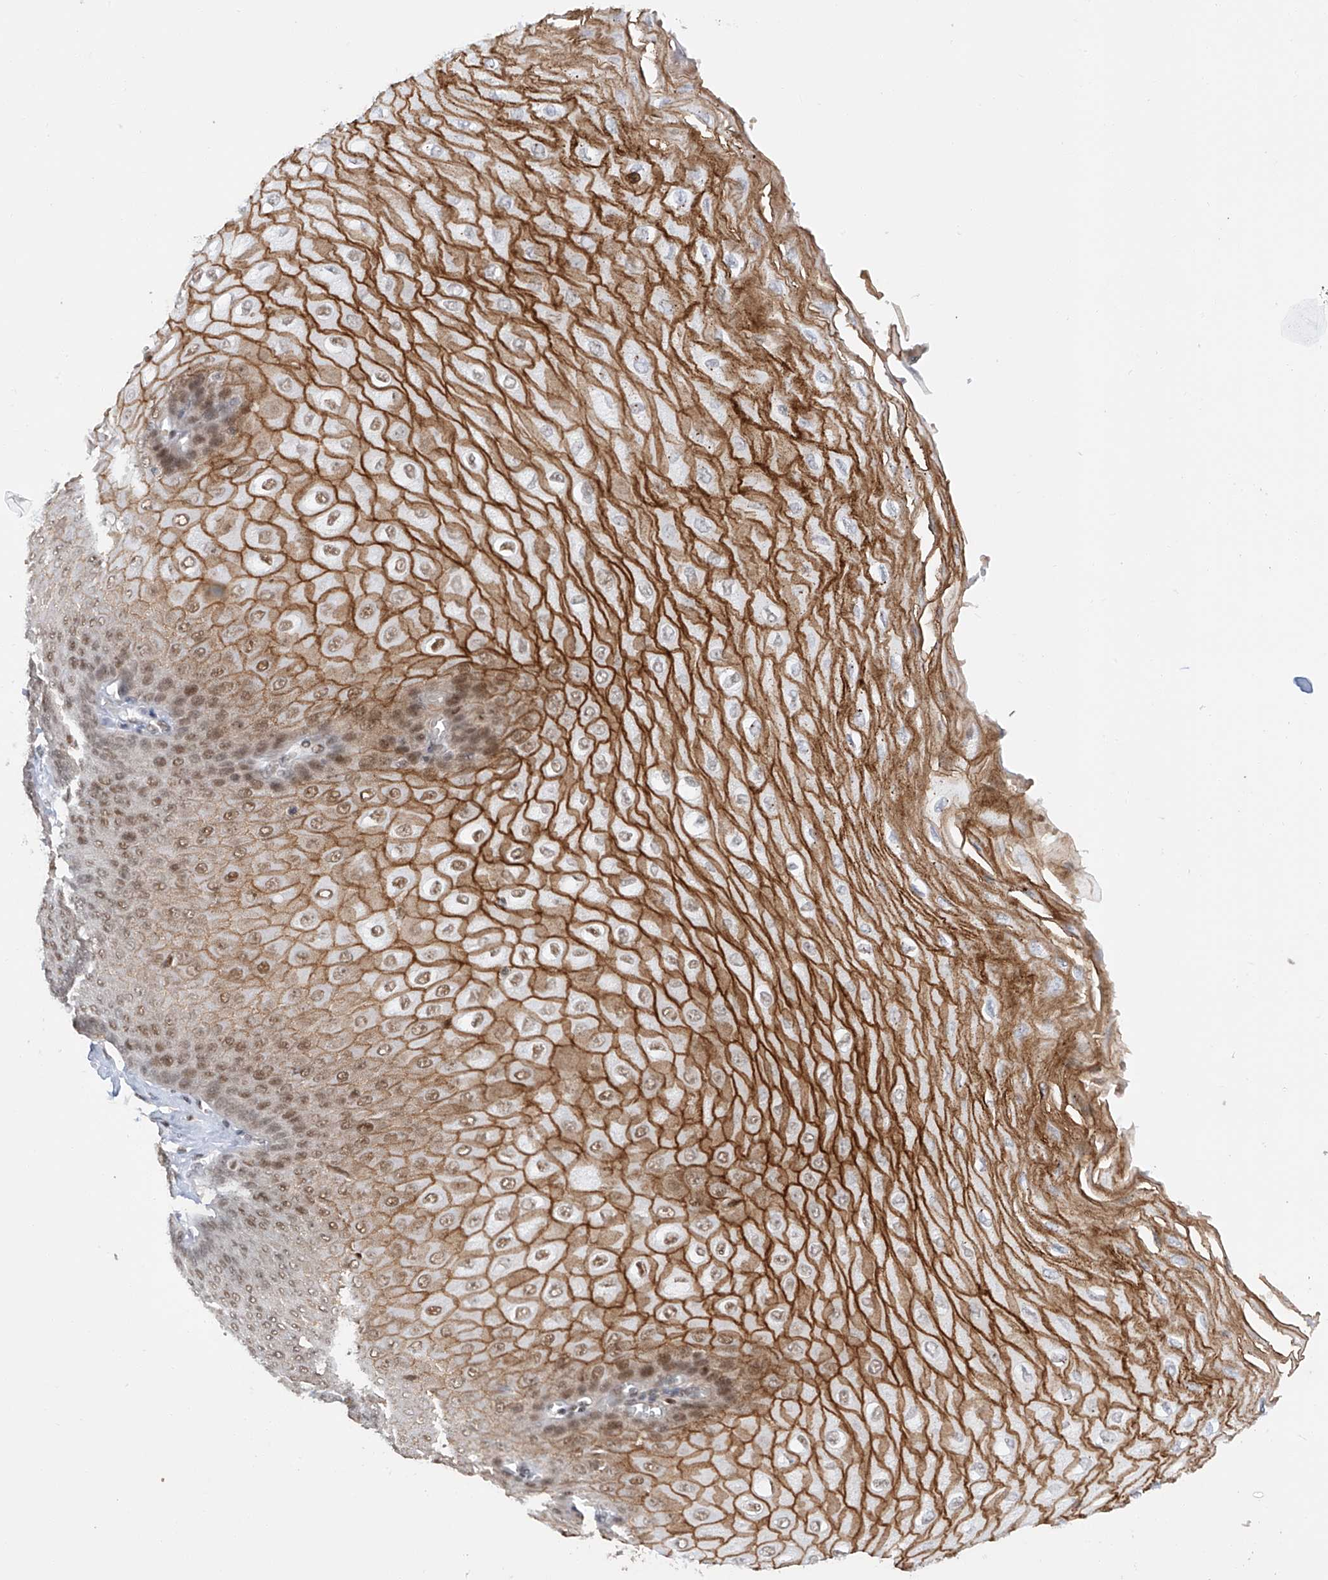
{"staining": {"intensity": "strong", "quantity": ">75%", "location": "cytoplasmic/membranous,nuclear"}, "tissue": "esophagus", "cell_type": "Squamous epithelial cells", "image_type": "normal", "snomed": [{"axis": "morphology", "description": "Normal tissue, NOS"}, {"axis": "topography", "description": "Esophagus"}], "caption": "Protein expression analysis of normal human esophagus reveals strong cytoplasmic/membranous,nuclear expression in about >75% of squamous epithelial cells.", "gene": "POGK", "patient": {"sex": "male", "age": 60}}